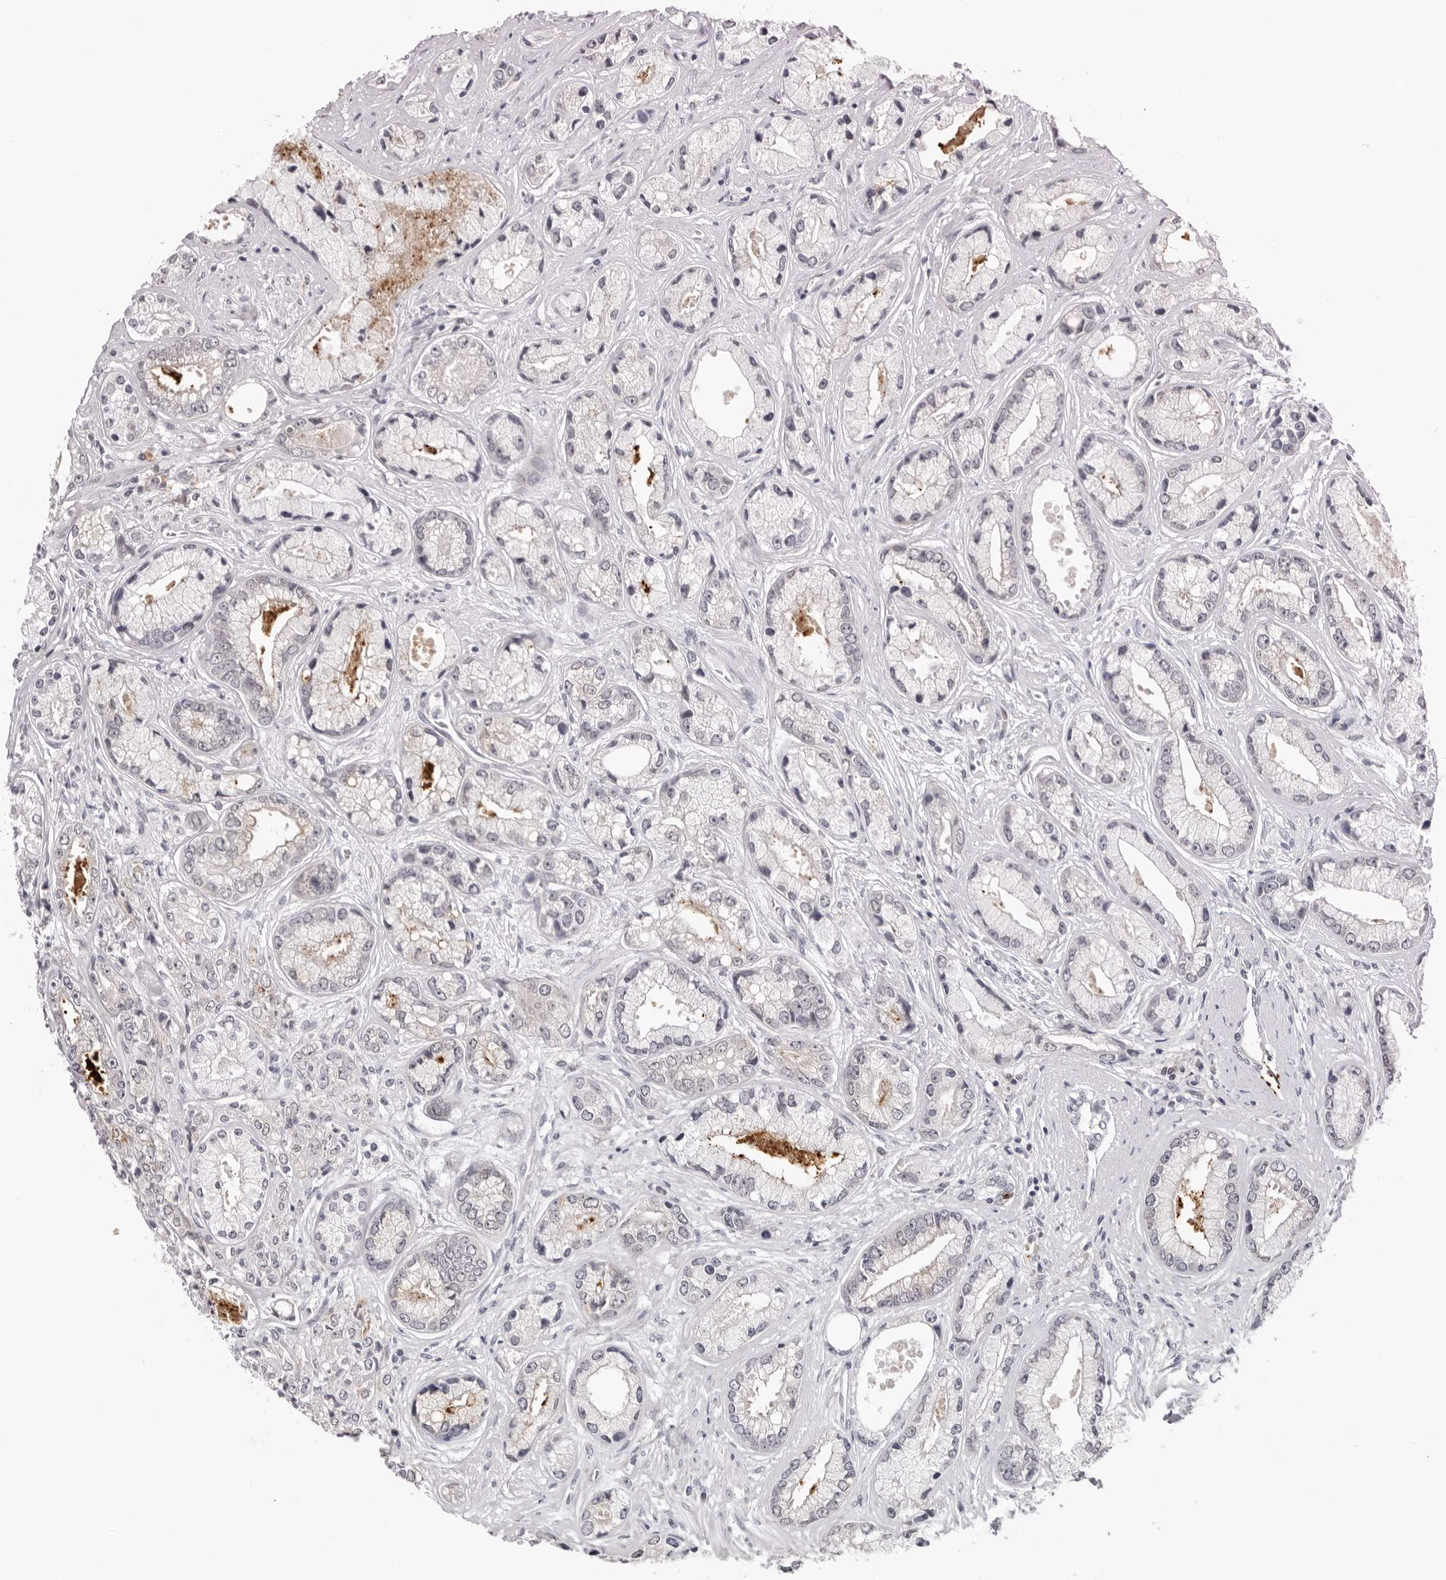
{"staining": {"intensity": "negative", "quantity": "none", "location": "none"}, "tissue": "prostate cancer", "cell_type": "Tumor cells", "image_type": "cancer", "snomed": [{"axis": "morphology", "description": "Adenocarcinoma, High grade"}, {"axis": "topography", "description": "Prostate"}], "caption": "A photomicrograph of human prostate adenocarcinoma (high-grade) is negative for staining in tumor cells. Nuclei are stained in blue.", "gene": "PRUNE1", "patient": {"sex": "male", "age": 61}}